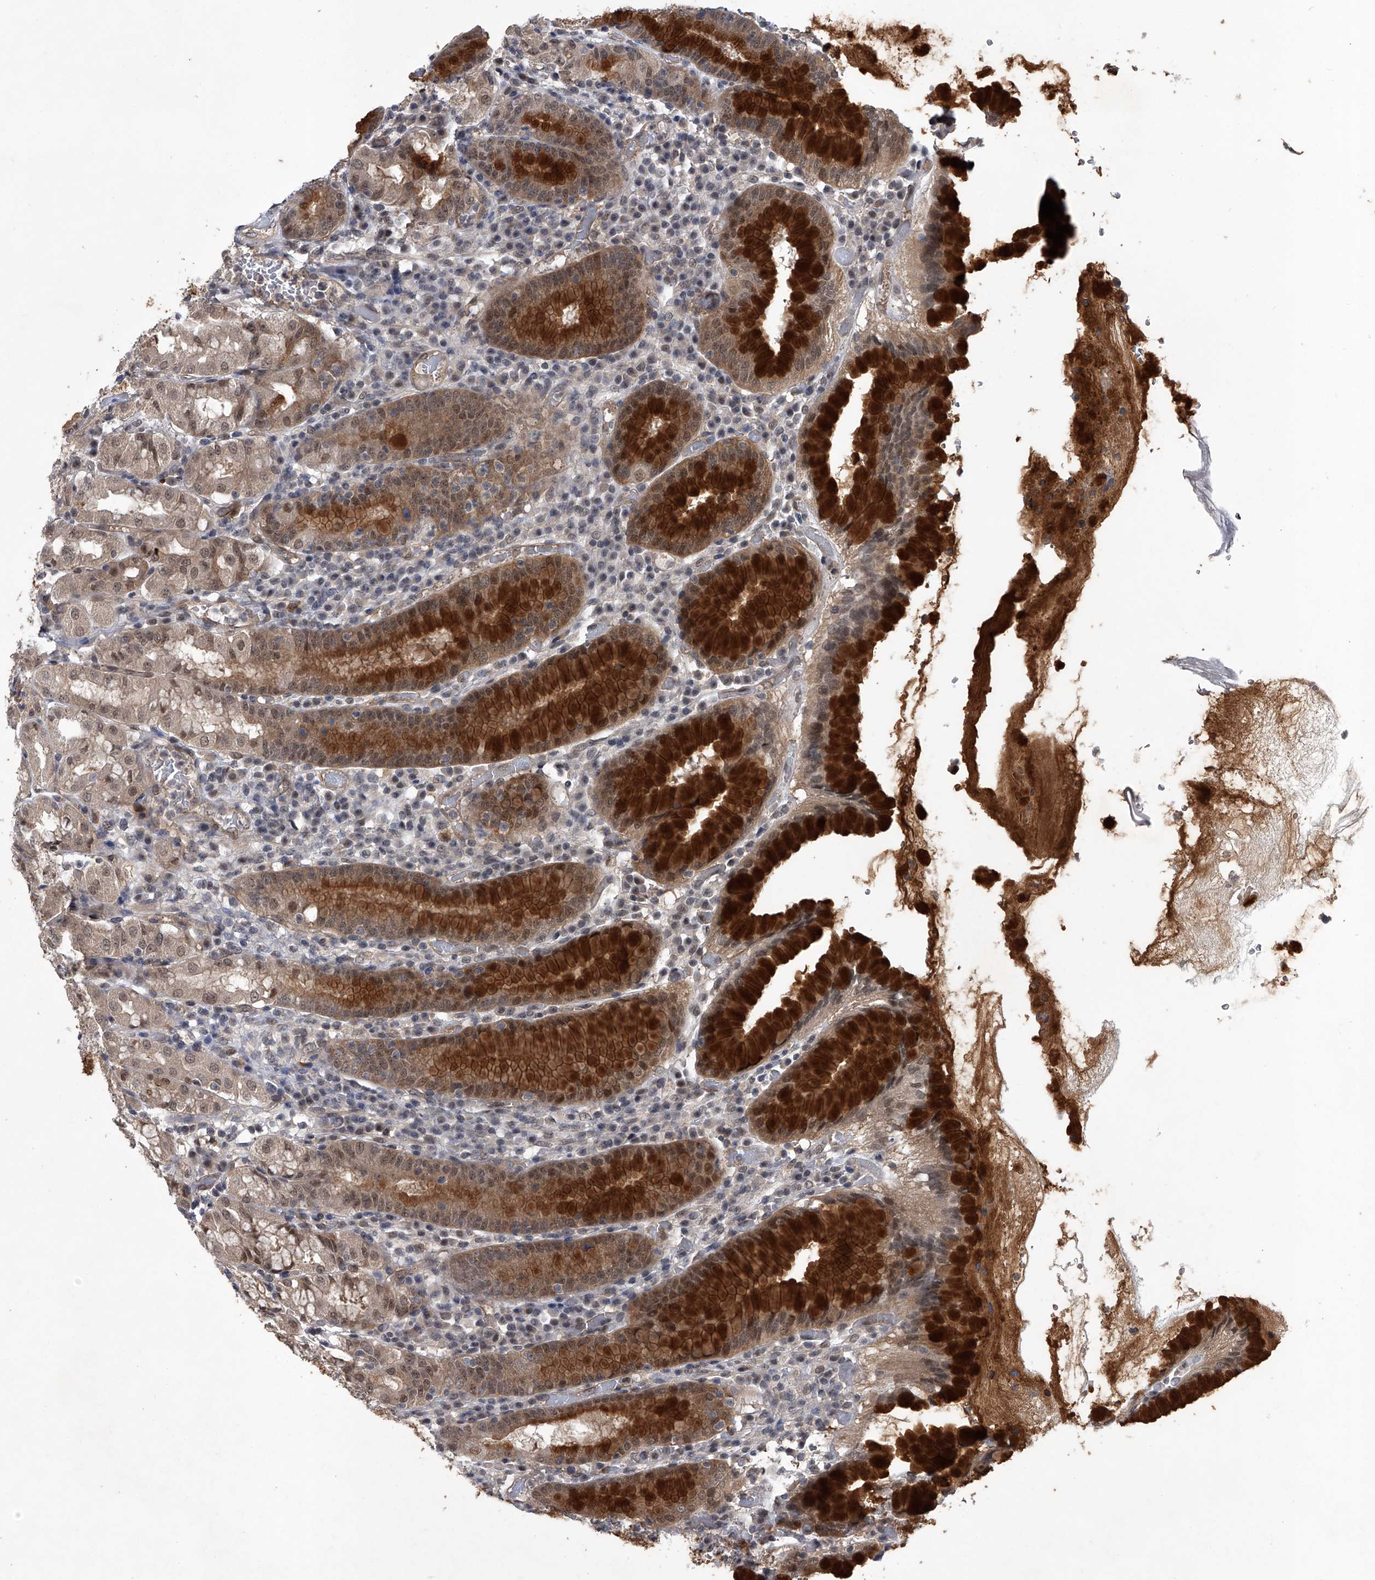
{"staining": {"intensity": "strong", "quantity": "25%-75%", "location": "cytoplasmic/membranous"}, "tissue": "stomach", "cell_type": "Glandular cells", "image_type": "normal", "snomed": [{"axis": "morphology", "description": "Normal tissue, NOS"}, {"axis": "topography", "description": "Stomach"}, {"axis": "topography", "description": "Stomach, lower"}], "caption": "A high amount of strong cytoplasmic/membranous positivity is present in about 25%-75% of glandular cells in normal stomach.", "gene": "SLC12A8", "patient": {"sex": "female", "age": 56}}